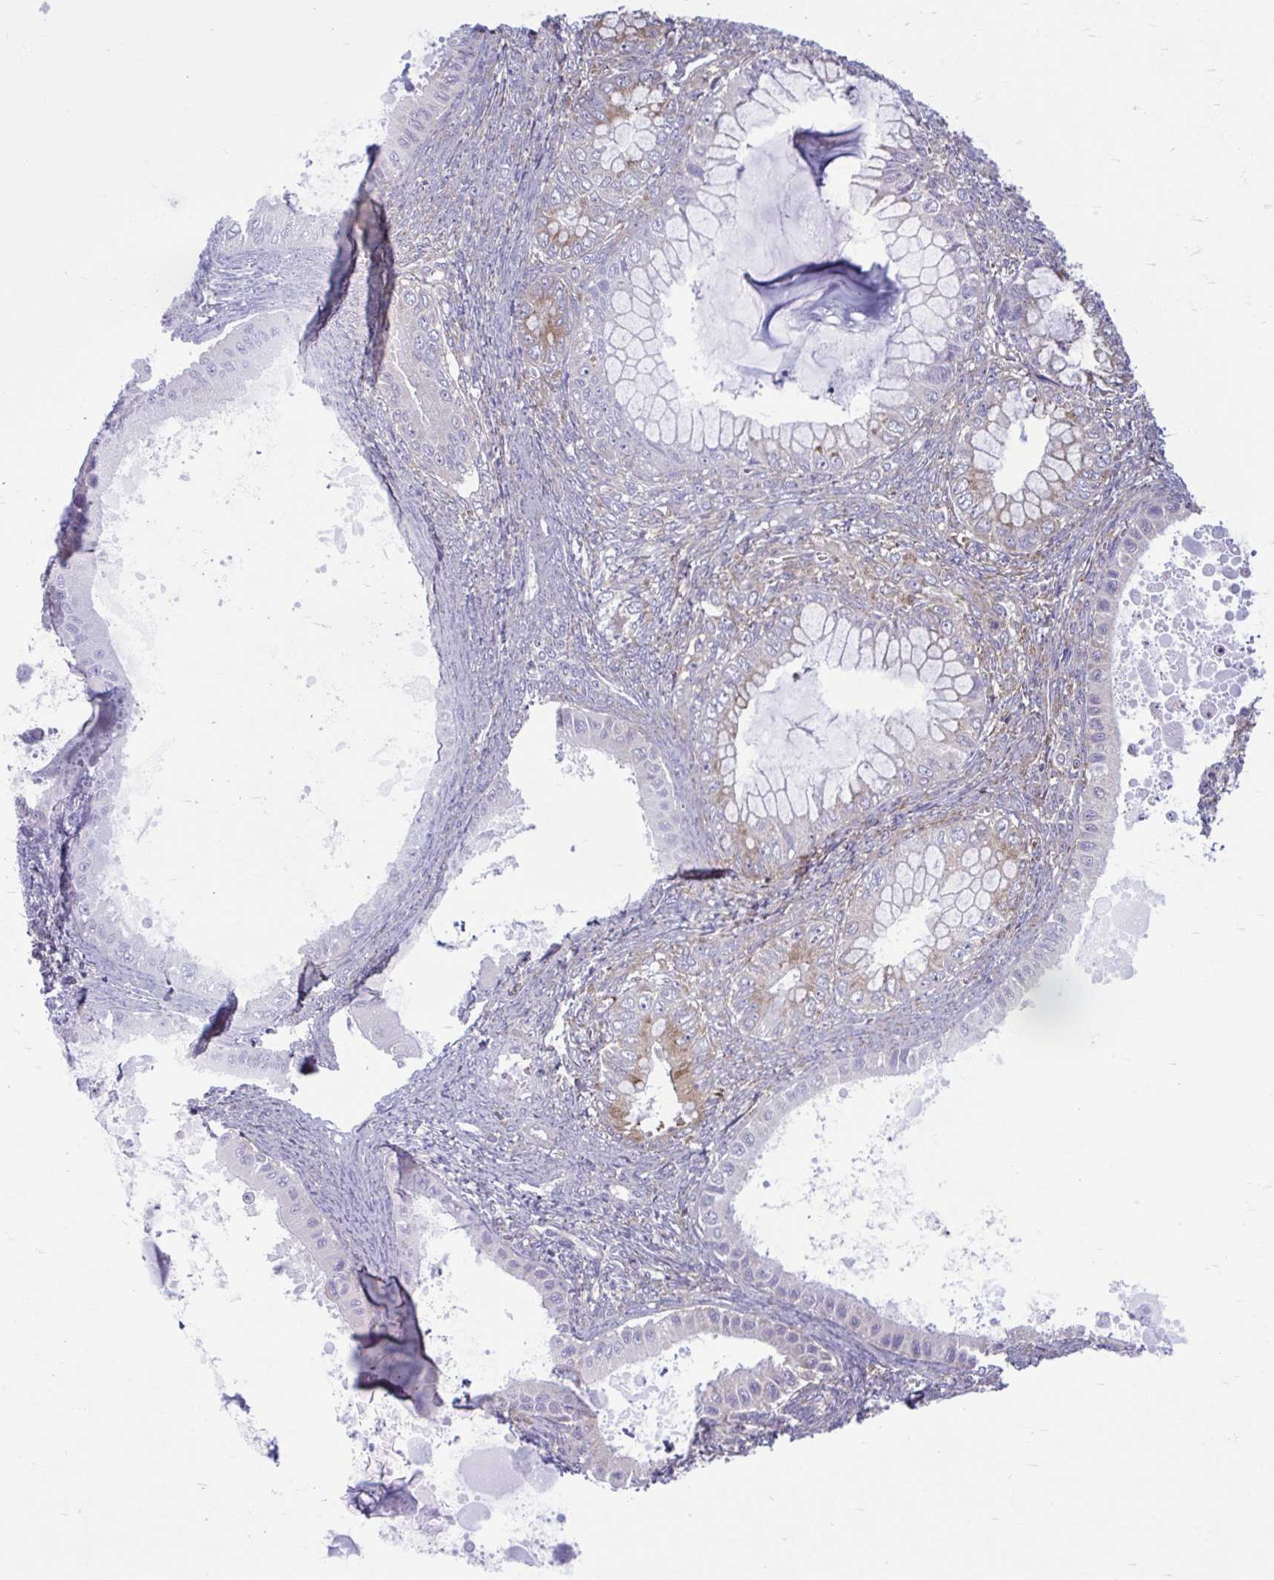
{"staining": {"intensity": "moderate", "quantity": "25%-75%", "location": "cytoplasmic/membranous"}, "tissue": "ovarian cancer", "cell_type": "Tumor cells", "image_type": "cancer", "snomed": [{"axis": "morphology", "description": "Cystadenocarcinoma, mucinous, NOS"}, {"axis": "topography", "description": "Ovary"}], "caption": "Protein expression analysis of ovarian mucinous cystadenocarcinoma demonstrates moderate cytoplasmic/membranous positivity in approximately 25%-75% of tumor cells. Immunohistochemistry stains the protein of interest in brown and the nuclei are stained blue.", "gene": "RPS16", "patient": {"sex": "female", "age": 64}}